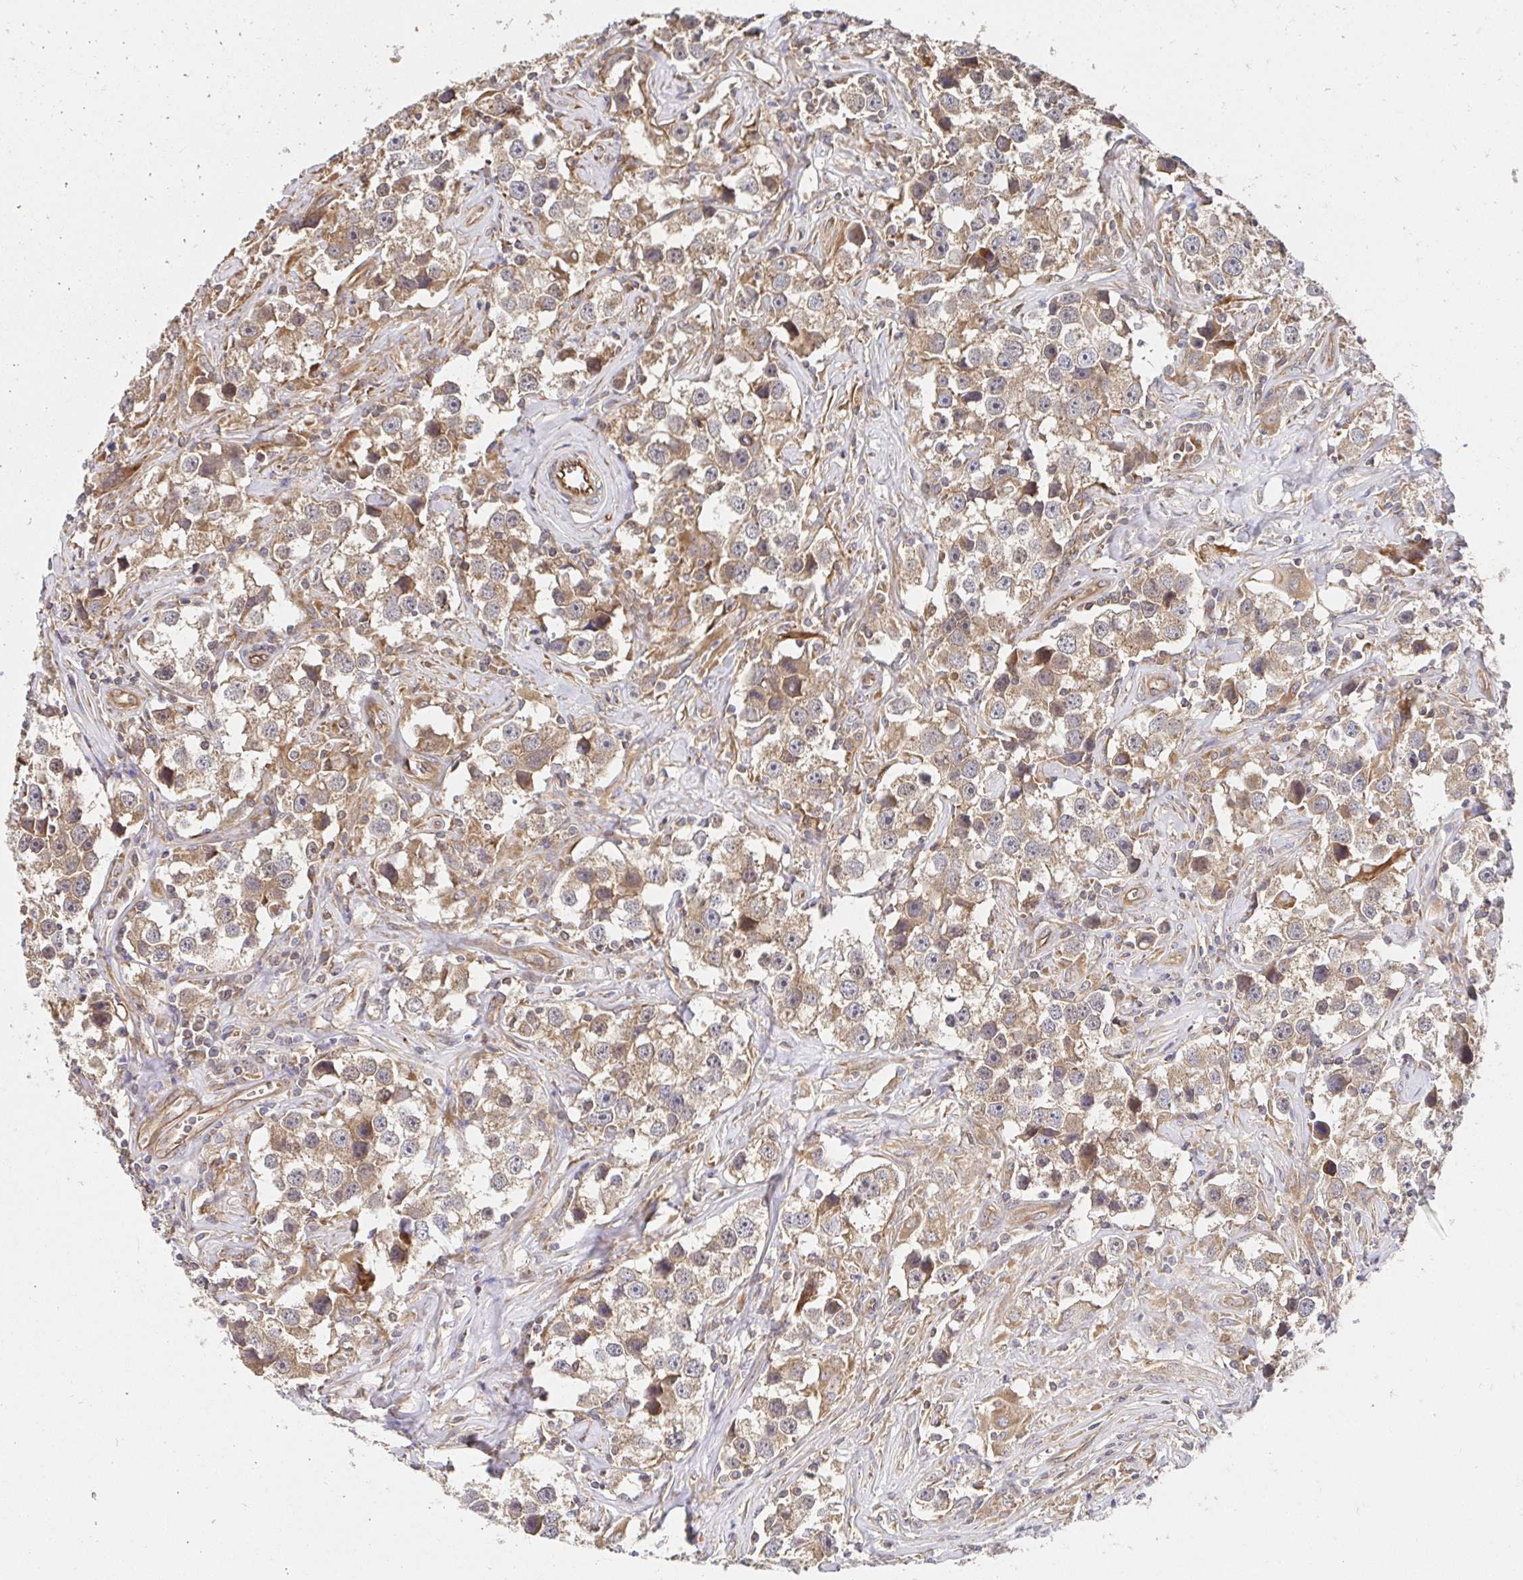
{"staining": {"intensity": "moderate", "quantity": ">75%", "location": "cytoplasmic/membranous"}, "tissue": "testis cancer", "cell_type": "Tumor cells", "image_type": "cancer", "snomed": [{"axis": "morphology", "description": "Seminoma, NOS"}, {"axis": "topography", "description": "Testis"}], "caption": "Brown immunohistochemical staining in human testis cancer (seminoma) reveals moderate cytoplasmic/membranous expression in about >75% of tumor cells.", "gene": "APBB1", "patient": {"sex": "male", "age": 49}}